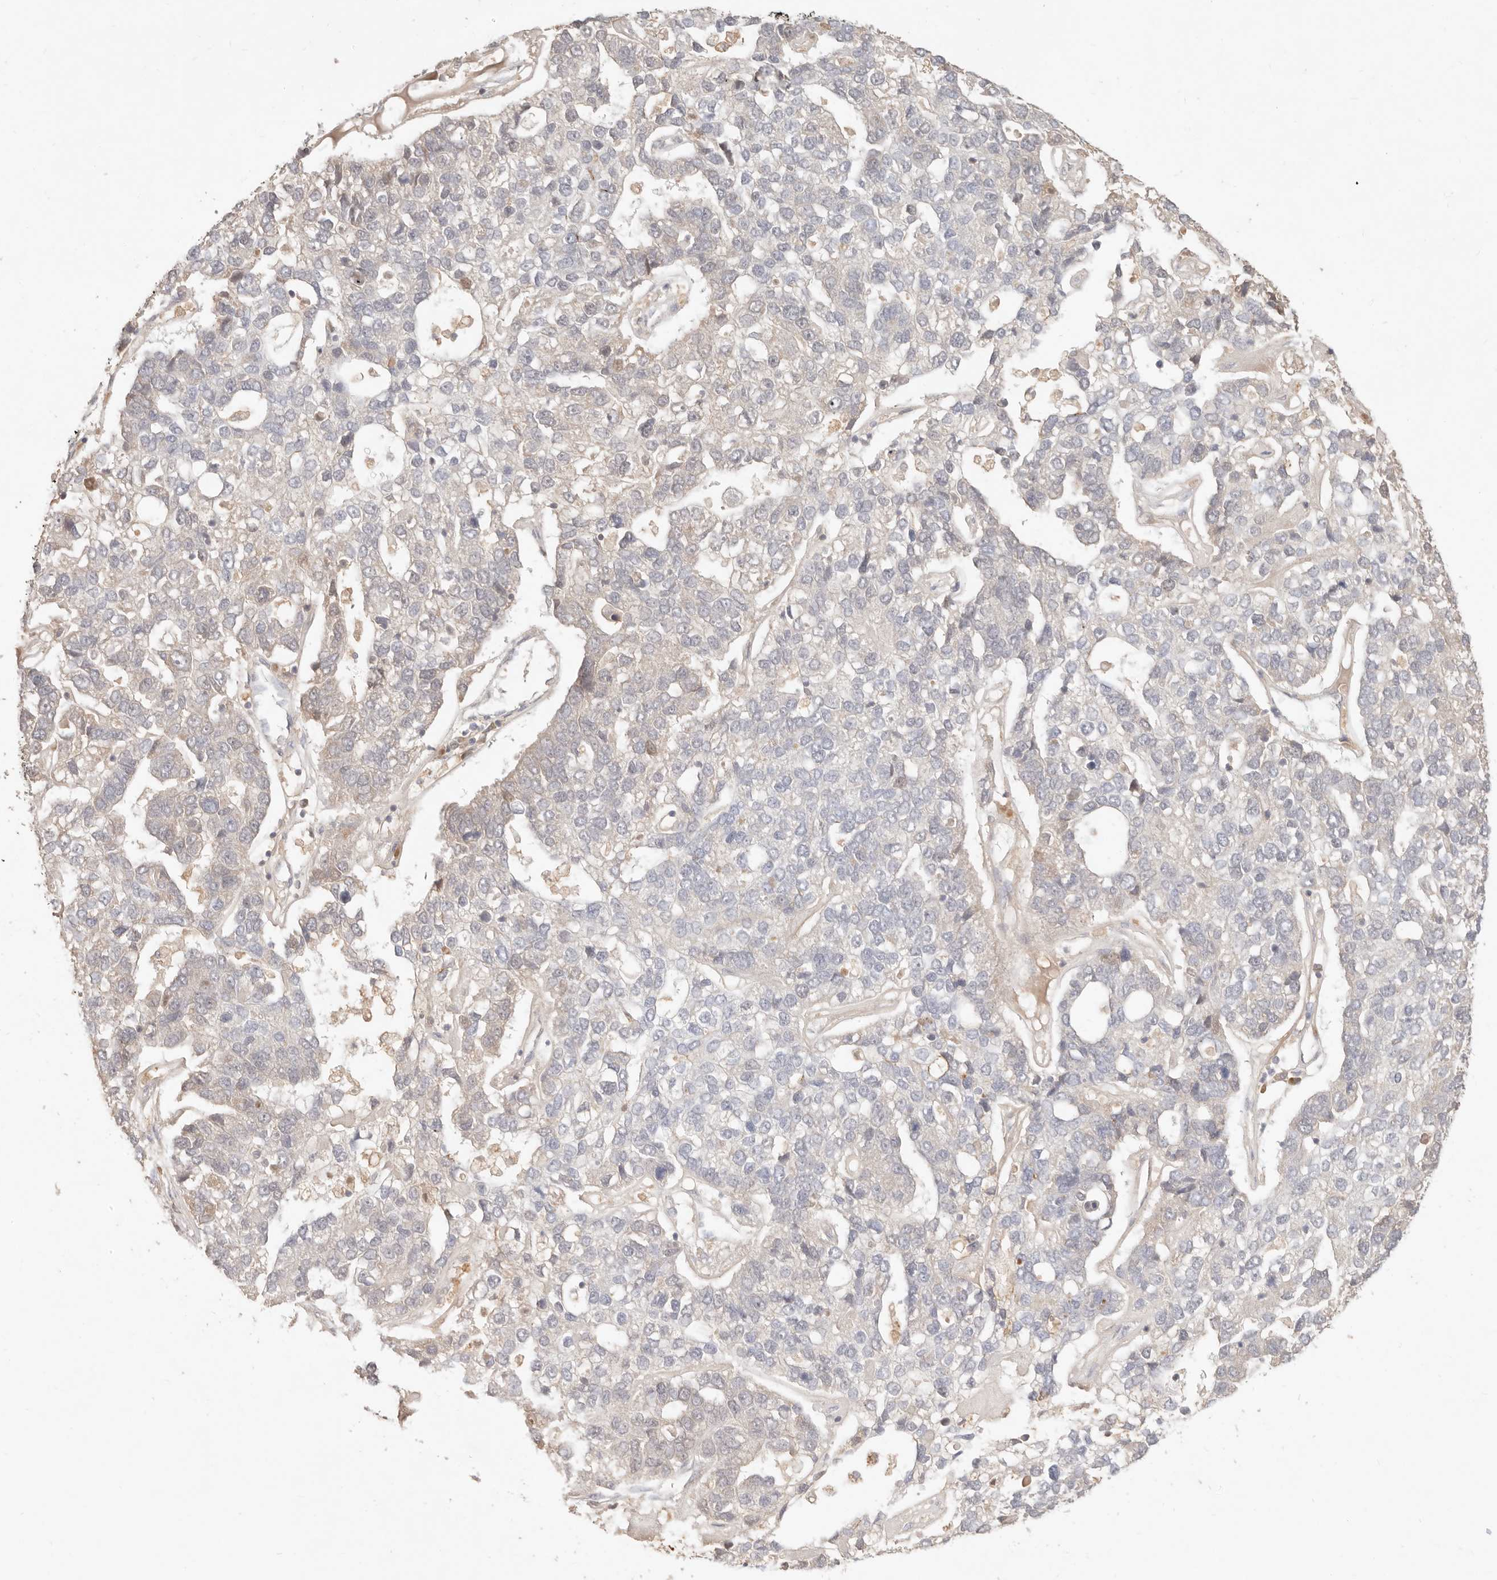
{"staining": {"intensity": "negative", "quantity": "none", "location": "none"}, "tissue": "pancreatic cancer", "cell_type": "Tumor cells", "image_type": "cancer", "snomed": [{"axis": "morphology", "description": "Adenocarcinoma, NOS"}, {"axis": "topography", "description": "Pancreas"}], "caption": "Protein analysis of pancreatic cancer (adenocarcinoma) exhibits no significant positivity in tumor cells.", "gene": "NECAP2", "patient": {"sex": "female", "age": 61}}